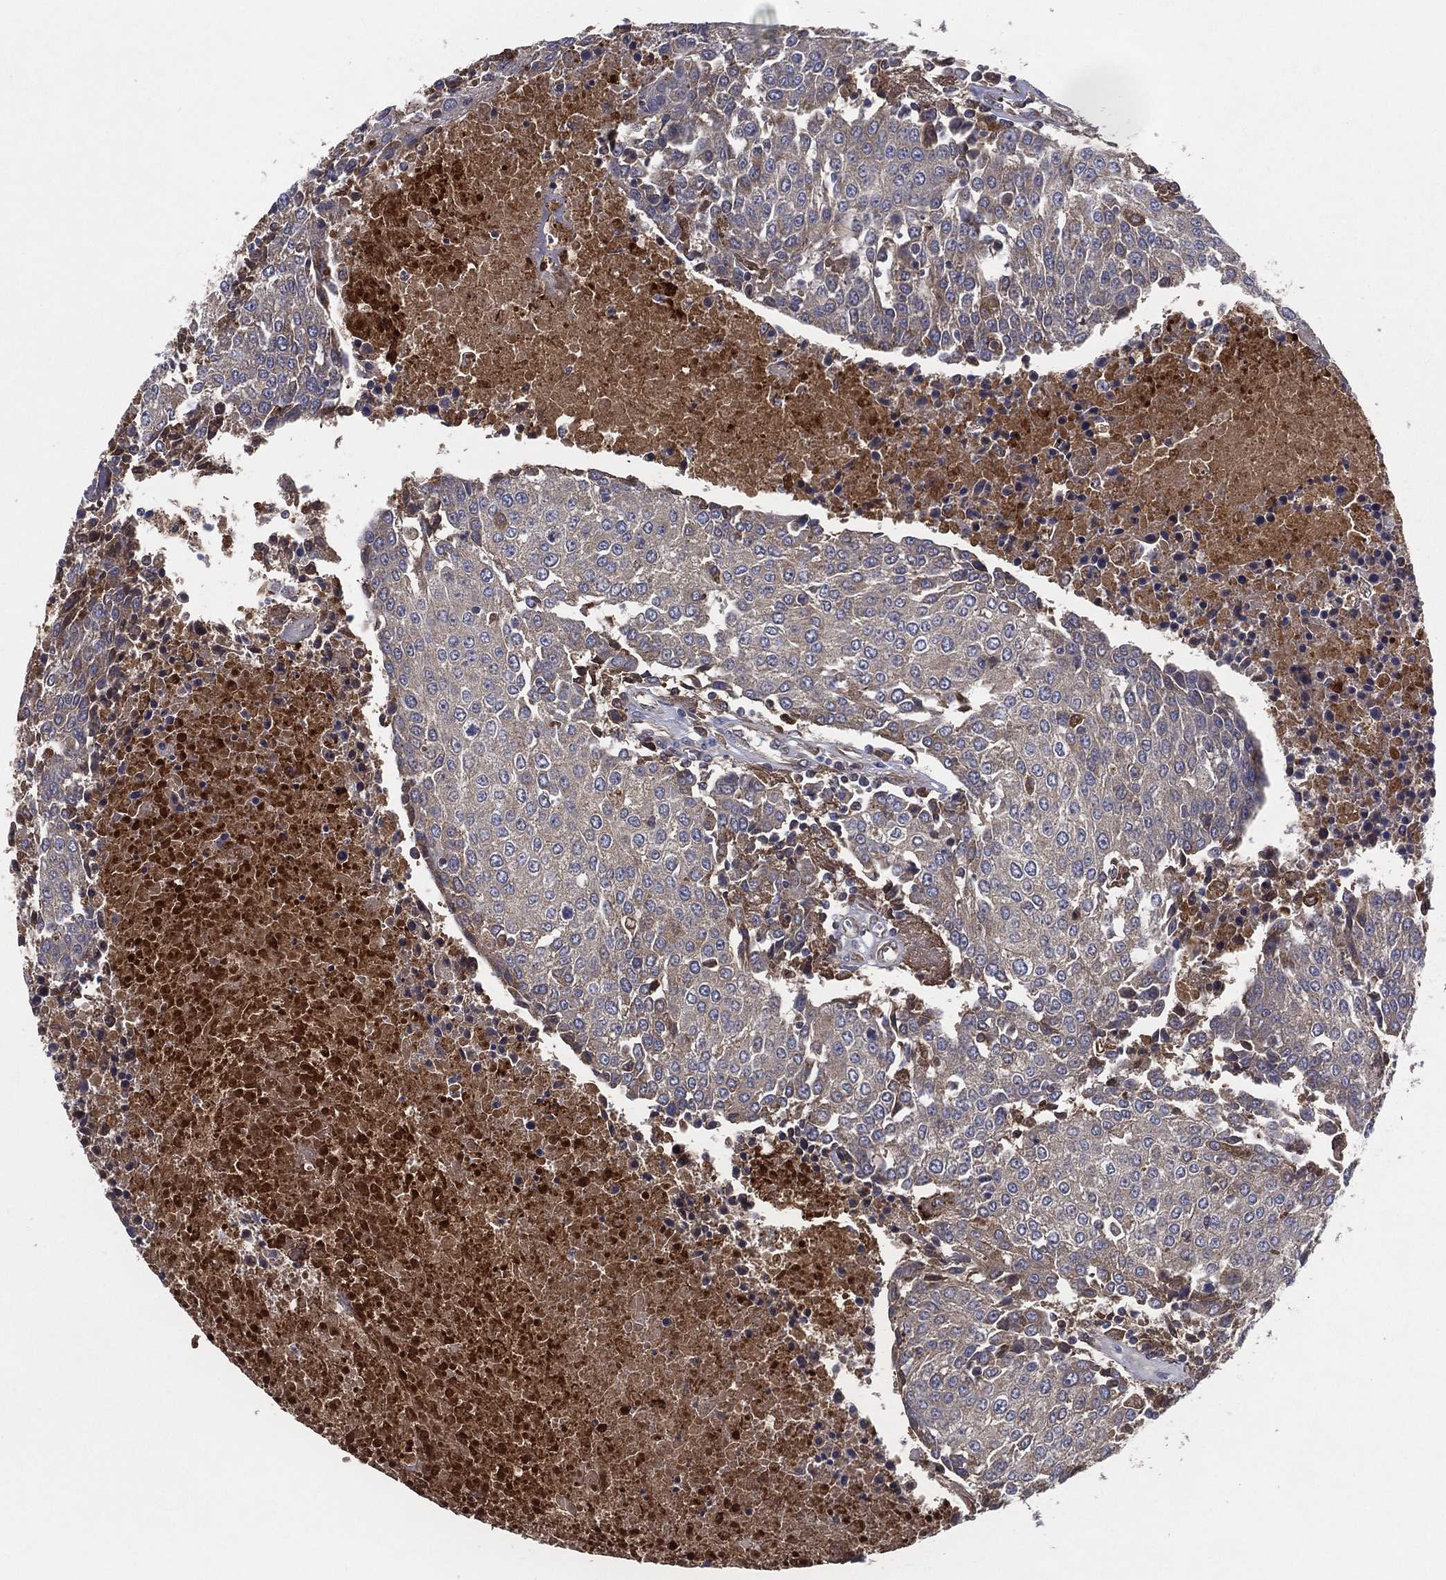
{"staining": {"intensity": "moderate", "quantity": "25%-75%", "location": "cytoplasmic/membranous"}, "tissue": "urothelial cancer", "cell_type": "Tumor cells", "image_type": "cancer", "snomed": [{"axis": "morphology", "description": "Urothelial carcinoma, High grade"}, {"axis": "topography", "description": "Urinary bladder"}], "caption": "Moderate cytoplasmic/membranous protein positivity is appreciated in approximately 25%-75% of tumor cells in urothelial carcinoma (high-grade). (DAB = brown stain, brightfield microscopy at high magnification).", "gene": "MT-ND1", "patient": {"sex": "female", "age": 85}}